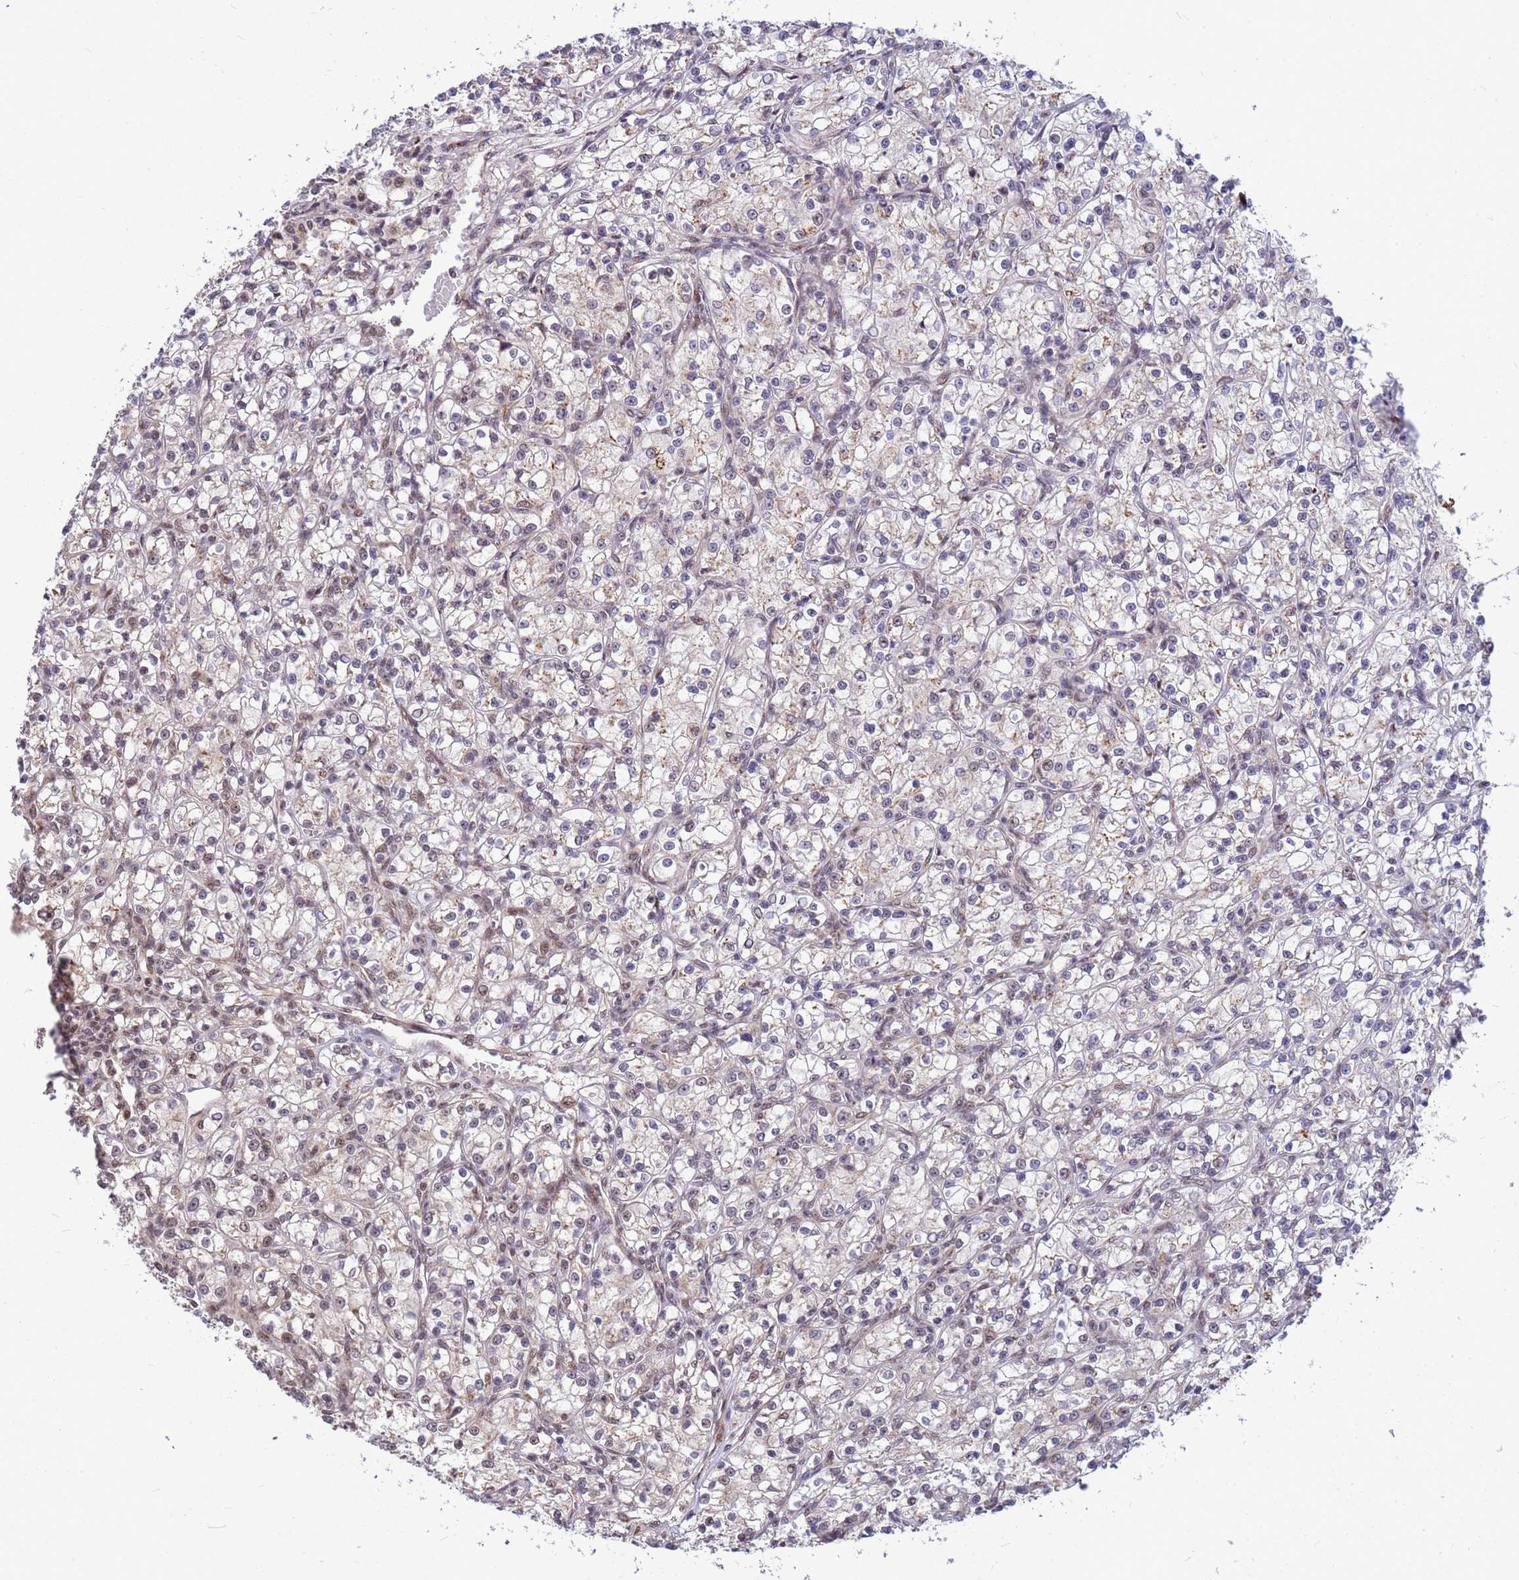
{"staining": {"intensity": "weak", "quantity": "25%-75%", "location": "nuclear"}, "tissue": "renal cancer", "cell_type": "Tumor cells", "image_type": "cancer", "snomed": [{"axis": "morphology", "description": "Adenocarcinoma, NOS"}, {"axis": "topography", "description": "Kidney"}], "caption": "Immunohistochemical staining of adenocarcinoma (renal) shows weak nuclear protein staining in about 25%-75% of tumor cells.", "gene": "NCBP2", "patient": {"sex": "female", "age": 59}}